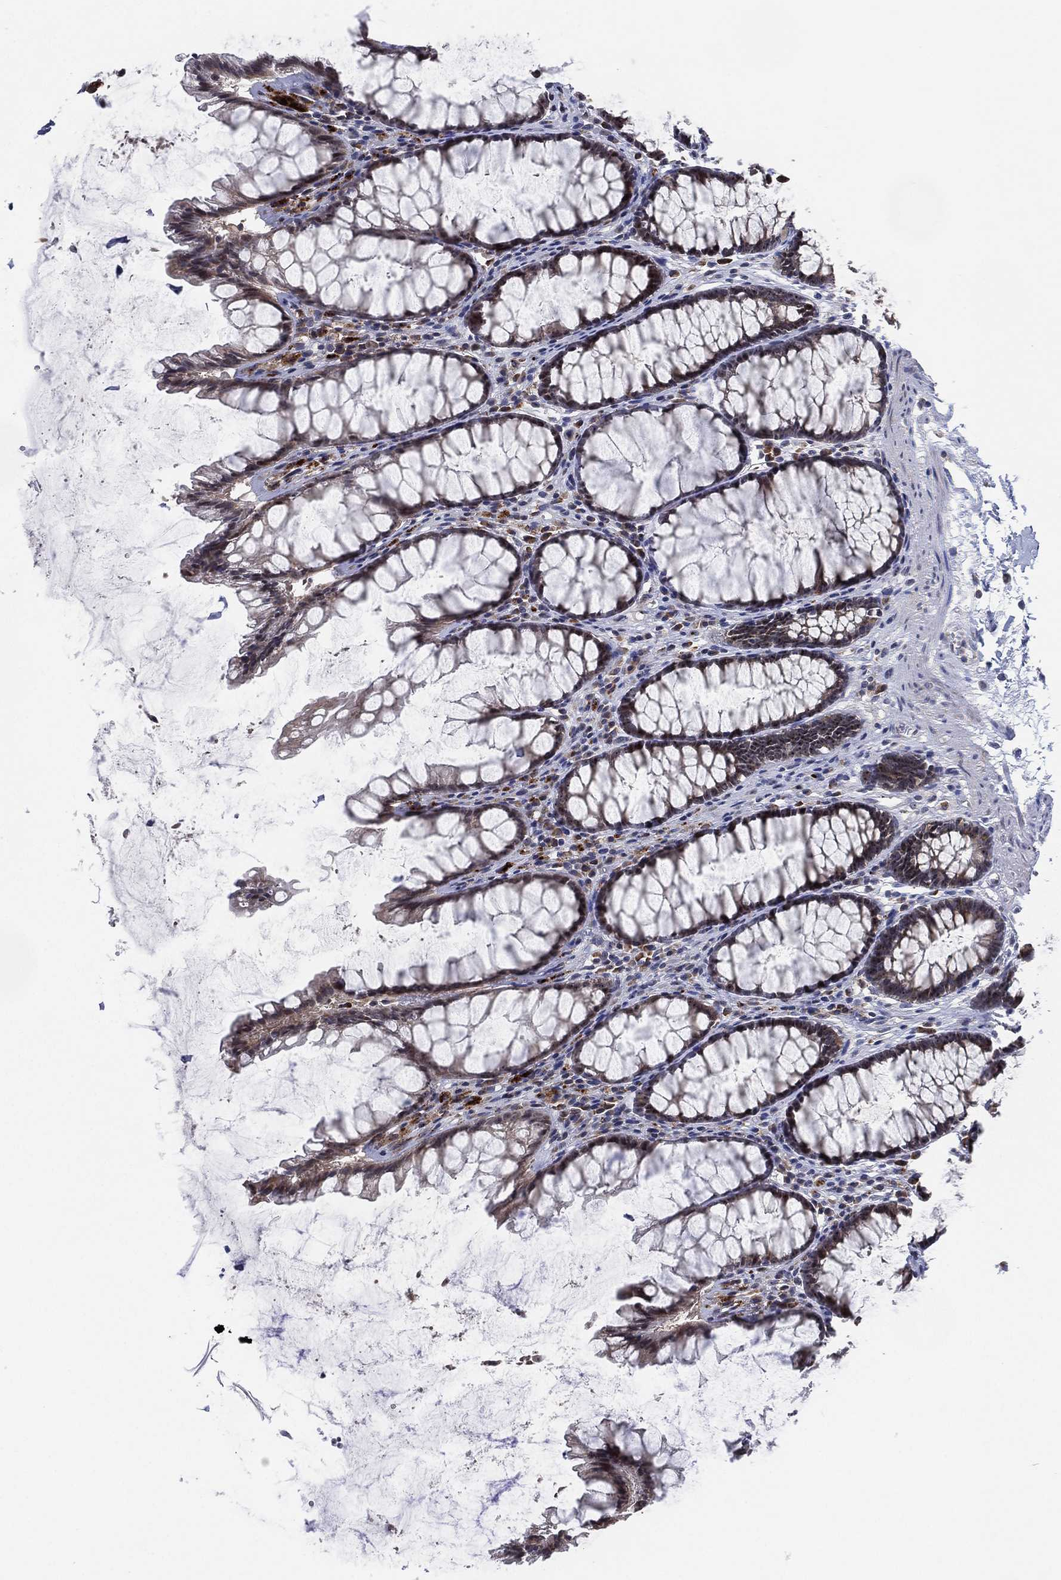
{"staining": {"intensity": "negative", "quantity": "none", "location": "none"}, "tissue": "rectum", "cell_type": "Glandular cells", "image_type": "normal", "snomed": [{"axis": "morphology", "description": "Normal tissue, NOS"}, {"axis": "topography", "description": "Rectum"}], "caption": "Immunohistochemical staining of unremarkable human rectum reveals no significant staining in glandular cells. The staining was performed using DAB to visualize the protein expression in brown, while the nuclei were stained in blue with hematoxylin (Magnification: 20x).", "gene": "FAM104A", "patient": {"sex": "male", "age": 72}}